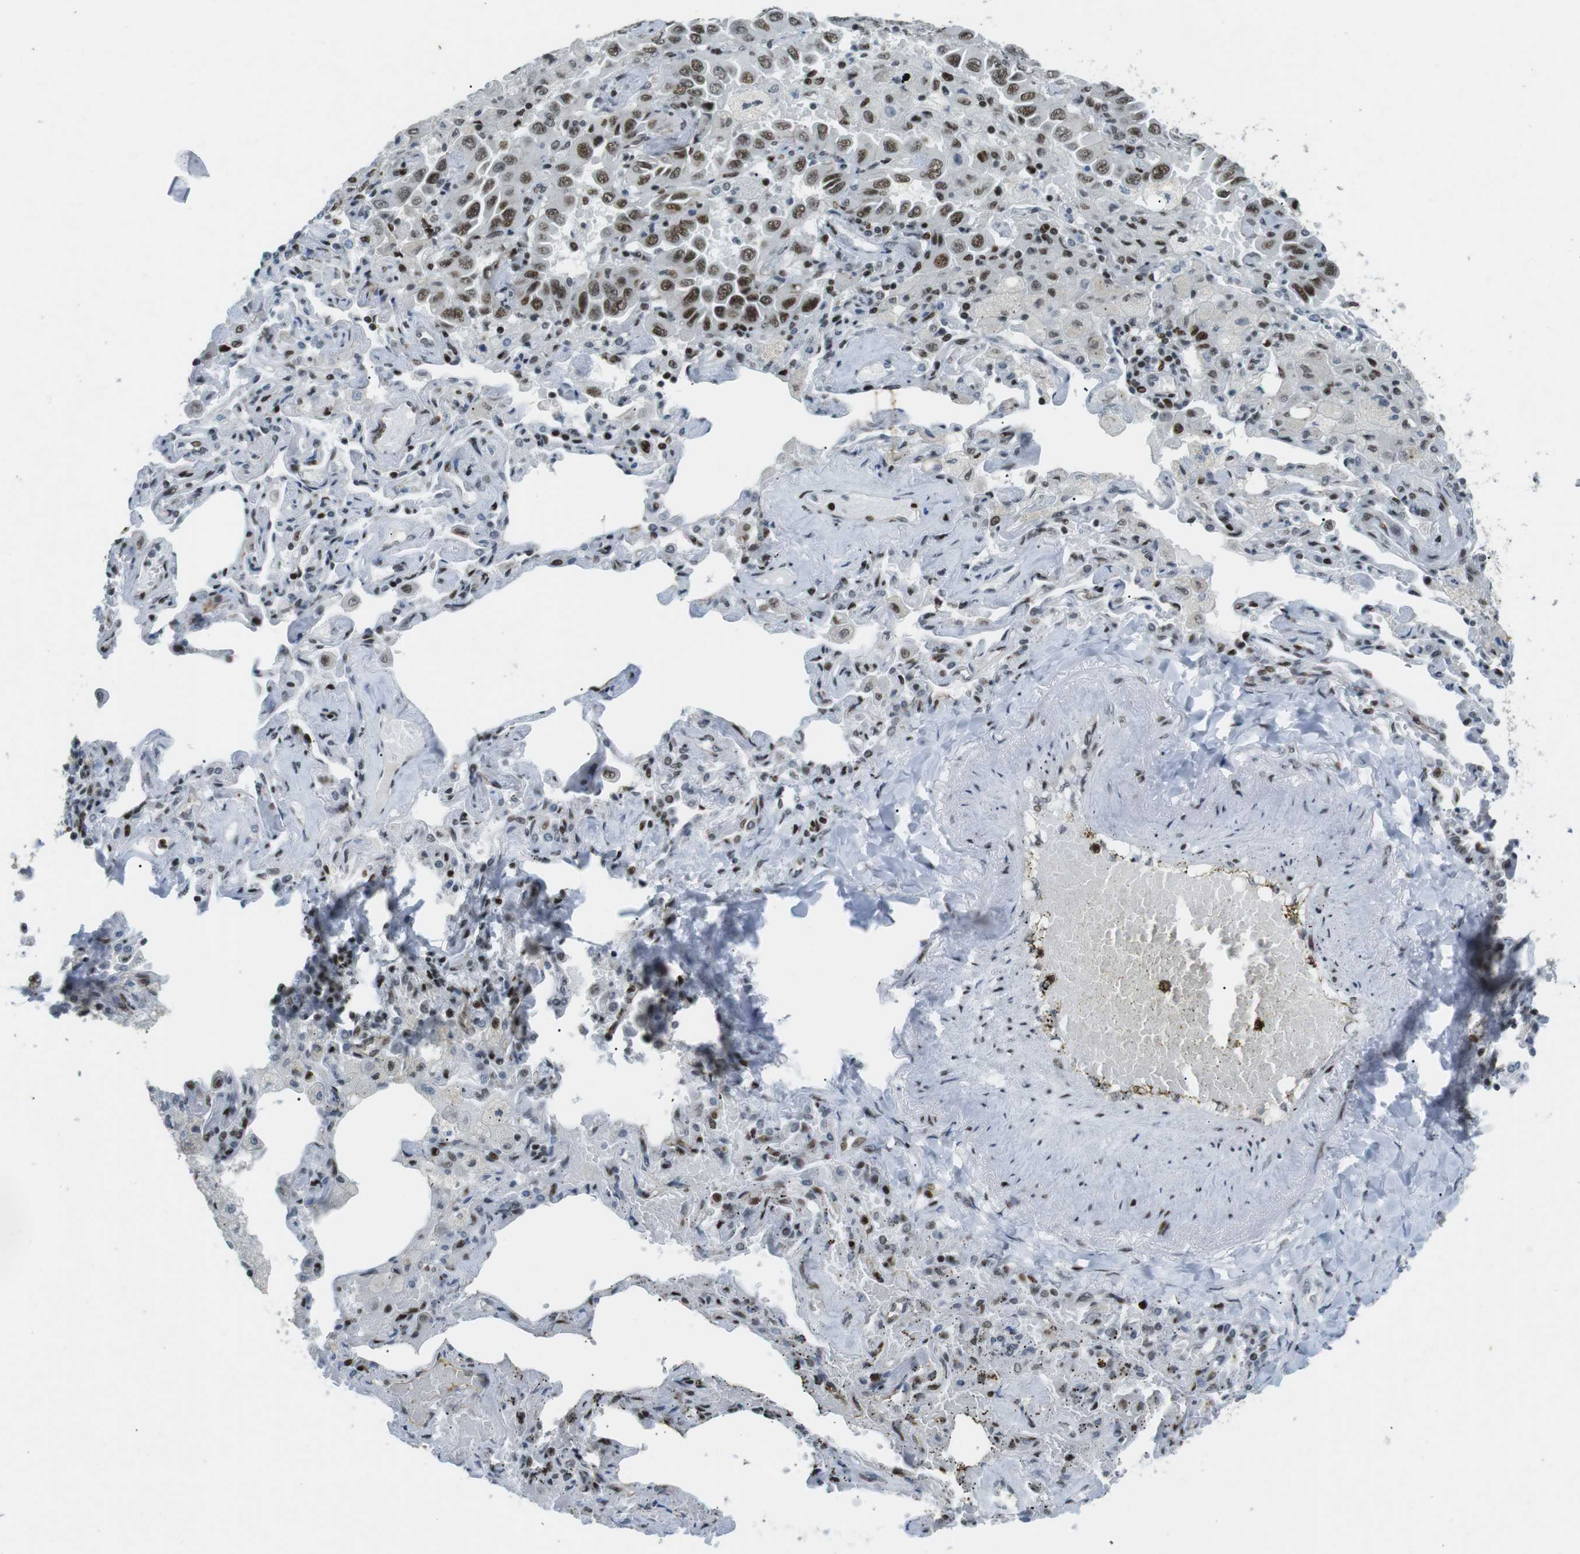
{"staining": {"intensity": "moderate", "quantity": ">75%", "location": "nuclear"}, "tissue": "lung cancer", "cell_type": "Tumor cells", "image_type": "cancer", "snomed": [{"axis": "morphology", "description": "Adenocarcinoma, NOS"}, {"axis": "topography", "description": "Lung"}], "caption": "Approximately >75% of tumor cells in lung cancer (adenocarcinoma) exhibit moderate nuclear protein staining as visualized by brown immunohistochemical staining.", "gene": "ARID1A", "patient": {"sex": "male", "age": 64}}